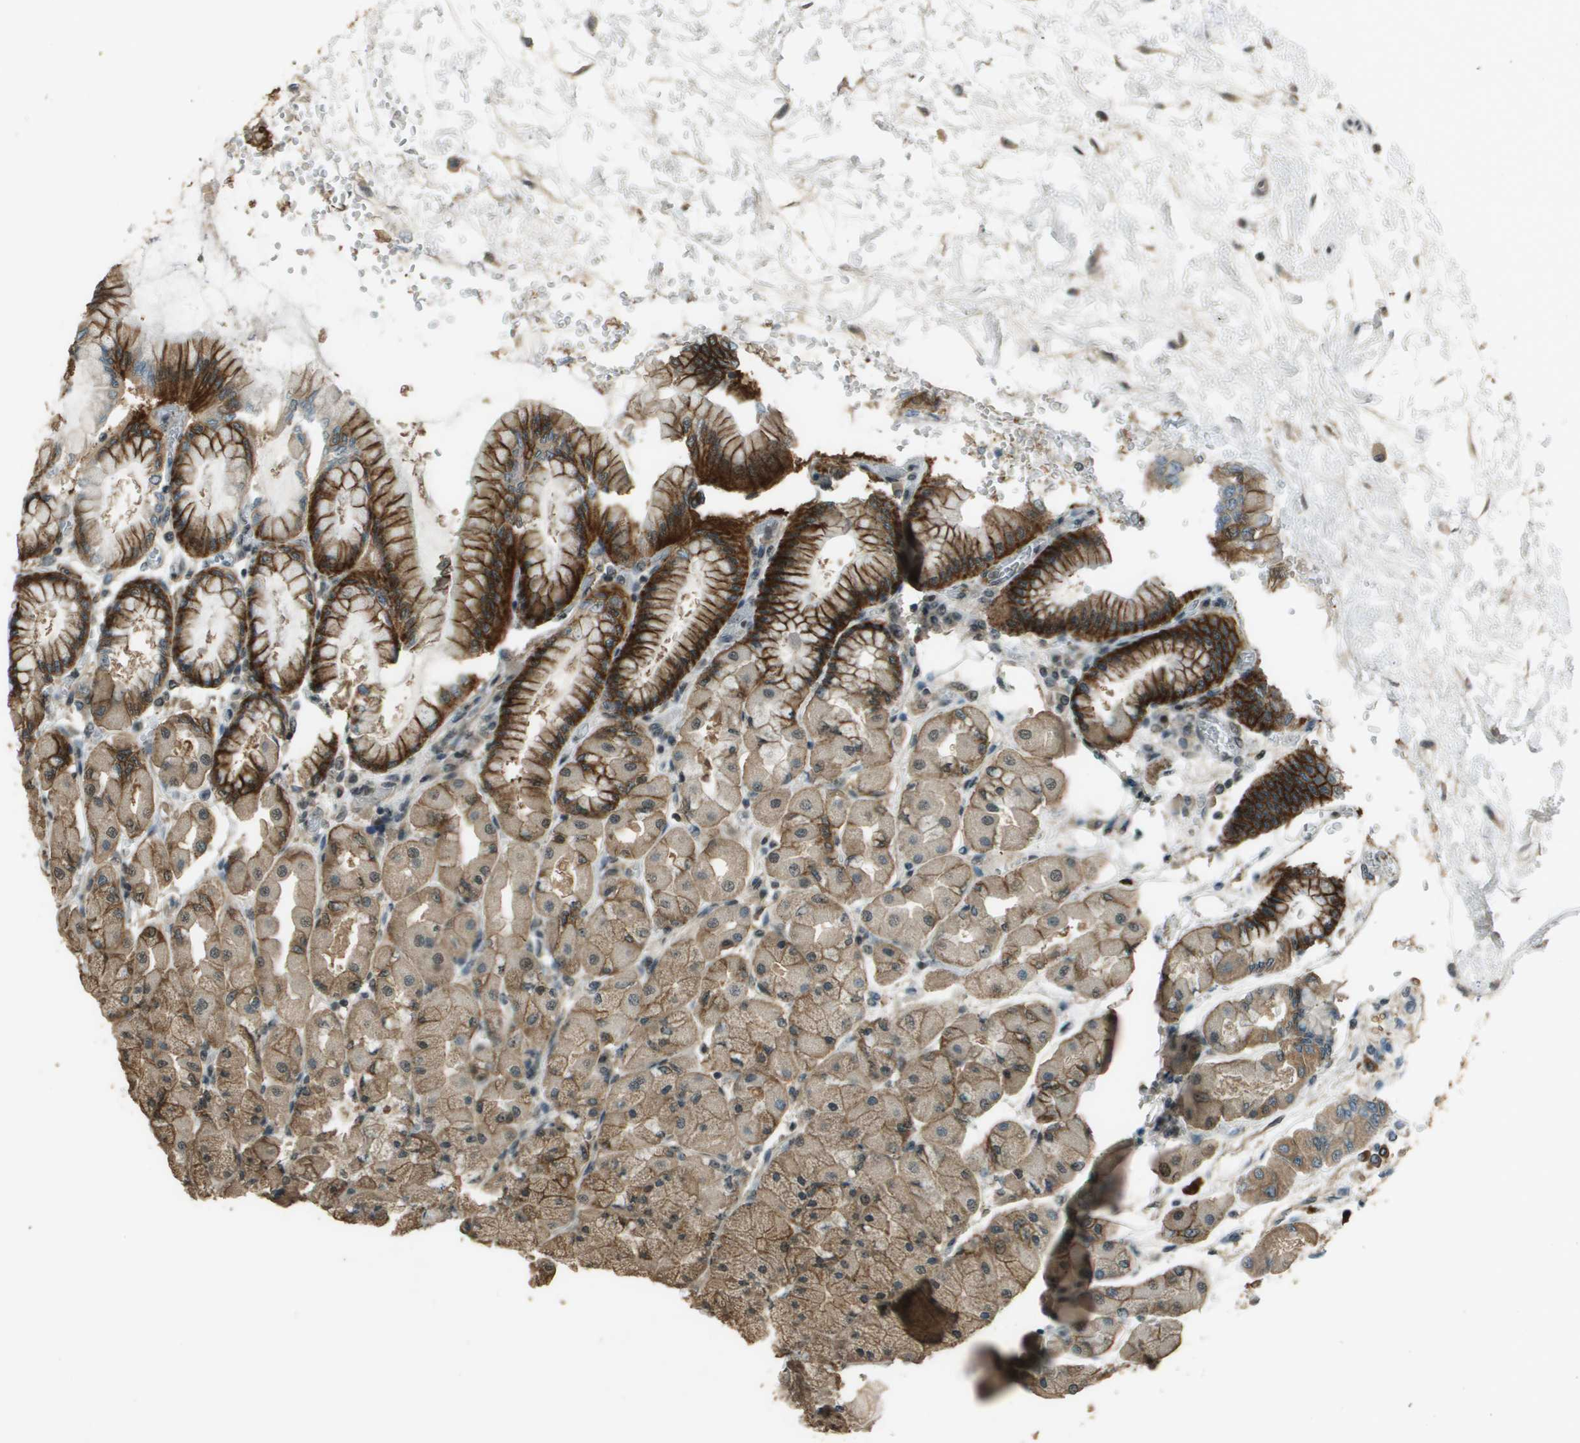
{"staining": {"intensity": "strong", "quantity": "25%-75%", "location": "cytoplasmic/membranous"}, "tissue": "stomach", "cell_type": "Glandular cells", "image_type": "normal", "snomed": [{"axis": "morphology", "description": "Normal tissue, NOS"}, {"axis": "topography", "description": "Stomach, upper"}], "caption": "Normal stomach reveals strong cytoplasmic/membranous staining in approximately 25%-75% of glandular cells, visualized by immunohistochemistry. The protein of interest is shown in brown color, while the nuclei are stained blue.", "gene": "SDC3", "patient": {"sex": "female", "age": 56}}